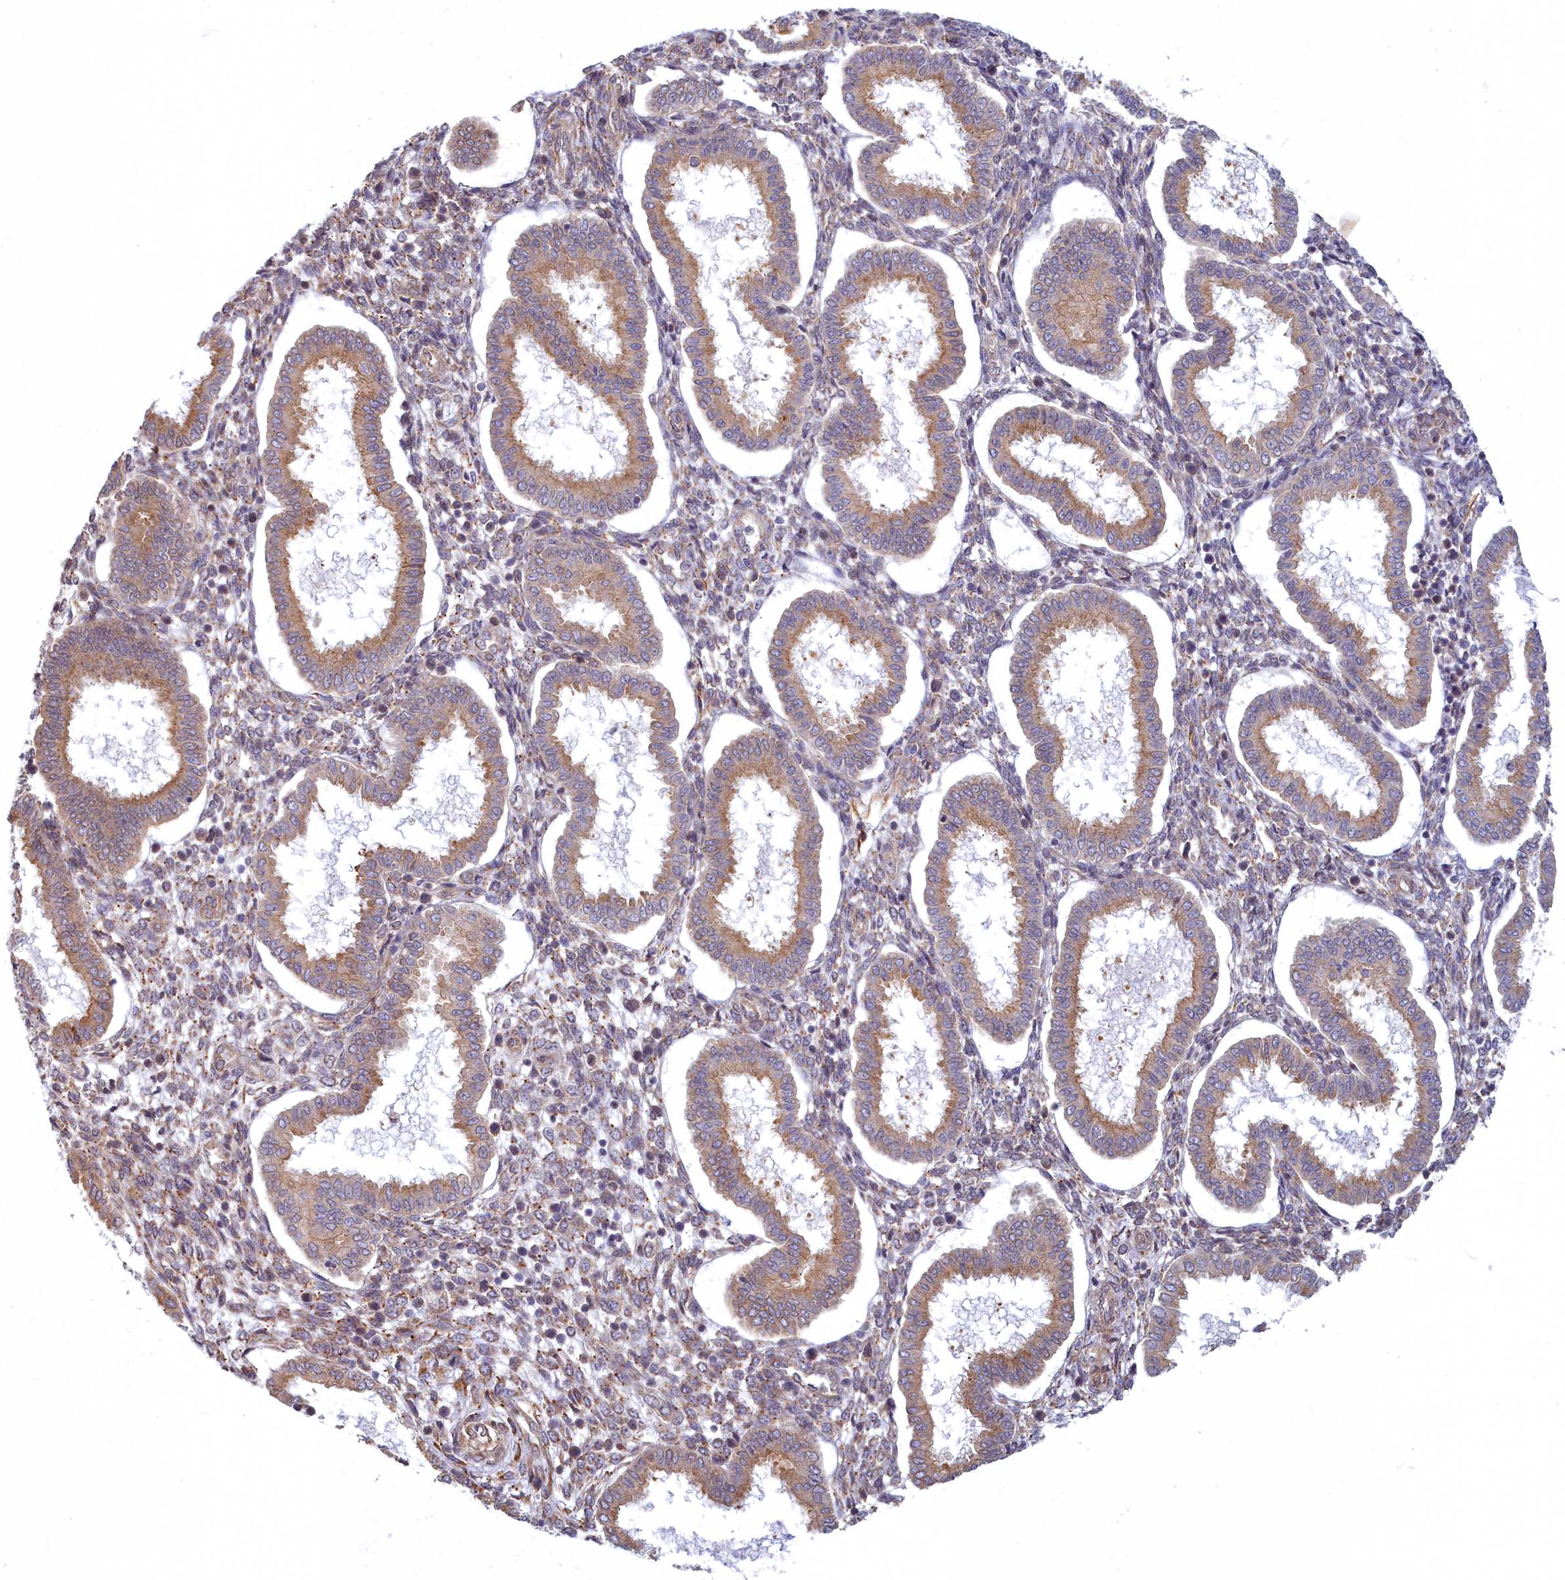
{"staining": {"intensity": "weak", "quantity": "25%-75%", "location": "cytoplasmic/membranous"}, "tissue": "endometrium", "cell_type": "Cells in endometrial stroma", "image_type": "normal", "snomed": [{"axis": "morphology", "description": "Normal tissue, NOS"}, {"axis": "topography", "description": "Endometrium"}], "caption": "Immunohistochemistry staining of unremarkable endometrium, which exhibits low levels of weak cytoplasmic/membranous staining in approximately 25%-75% of cells in endometrial stroma indicating weak cytoplasmic/membranous protein expression. The staining was performed using DAB (3,3'-diaminobenzidine) (brown) for protein detection and nuclei were counterstained in hematoxylin (blue).", "gene": "MAK16", "patient": {"sex": "female", "age": 24}}